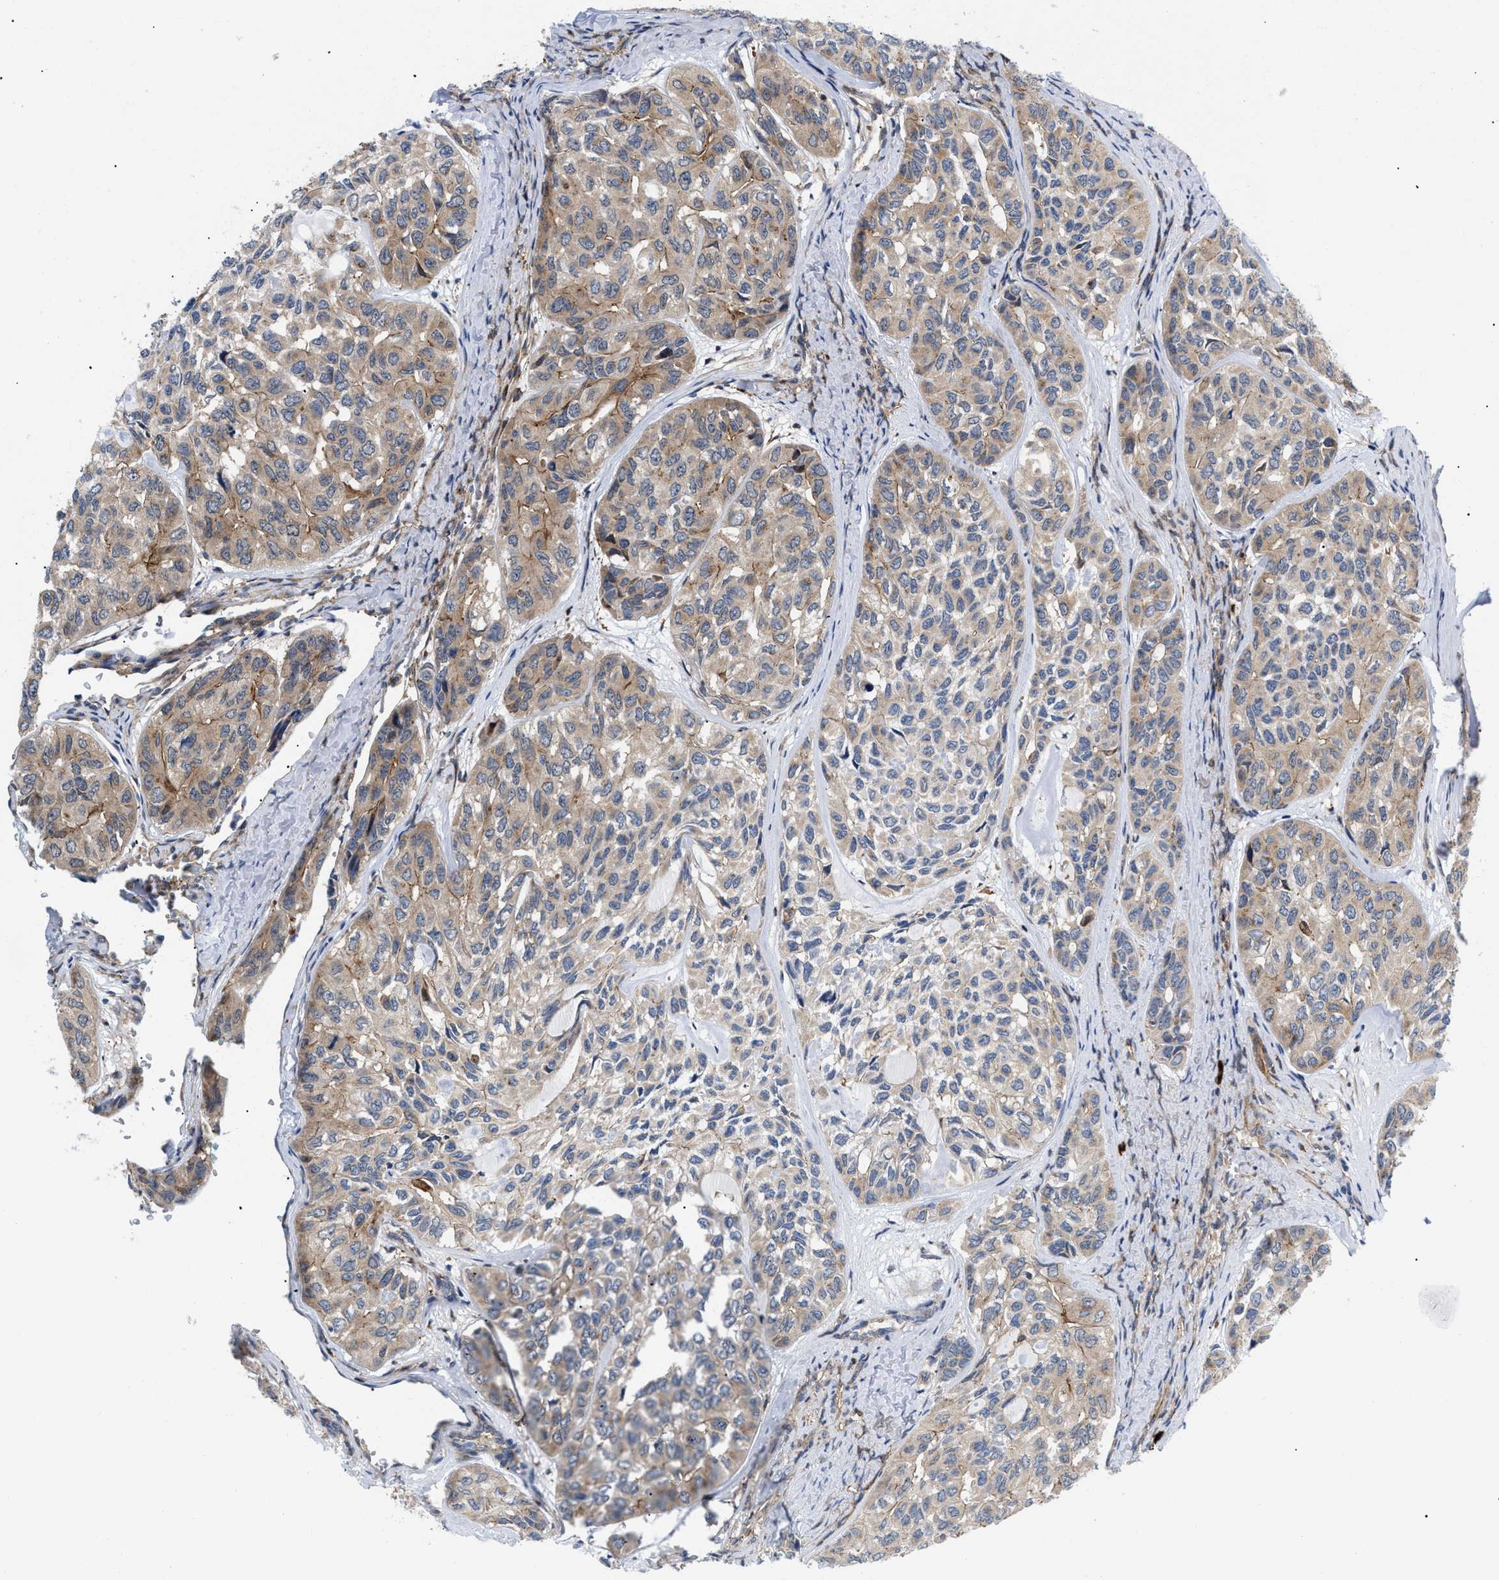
{"staining": {"intensity": "moderate", "quantity": ">75%", "location": "cytoplasmic/membranous"}, "tissue": "head and neck cancer", "cell_type": "Tumor cells", "image_type": "cancer", "snomed": [{"axis": "morphology", "description": "Adenocarcinoma, NOS"}, {"axis": "topography", "description": "Salivary gland, NOS"}, {"axis": "topography", "description": "Head-Neck"}], "caption": "There is medium levels of moderate cytoplasmic/membranous expression in tumor cells of head and neck adenocarcinoma, as demonstrated by immunohistochemical staining (brown color).", "gene": "SPAST", "patient": {"sex": "female", "age": 76}}